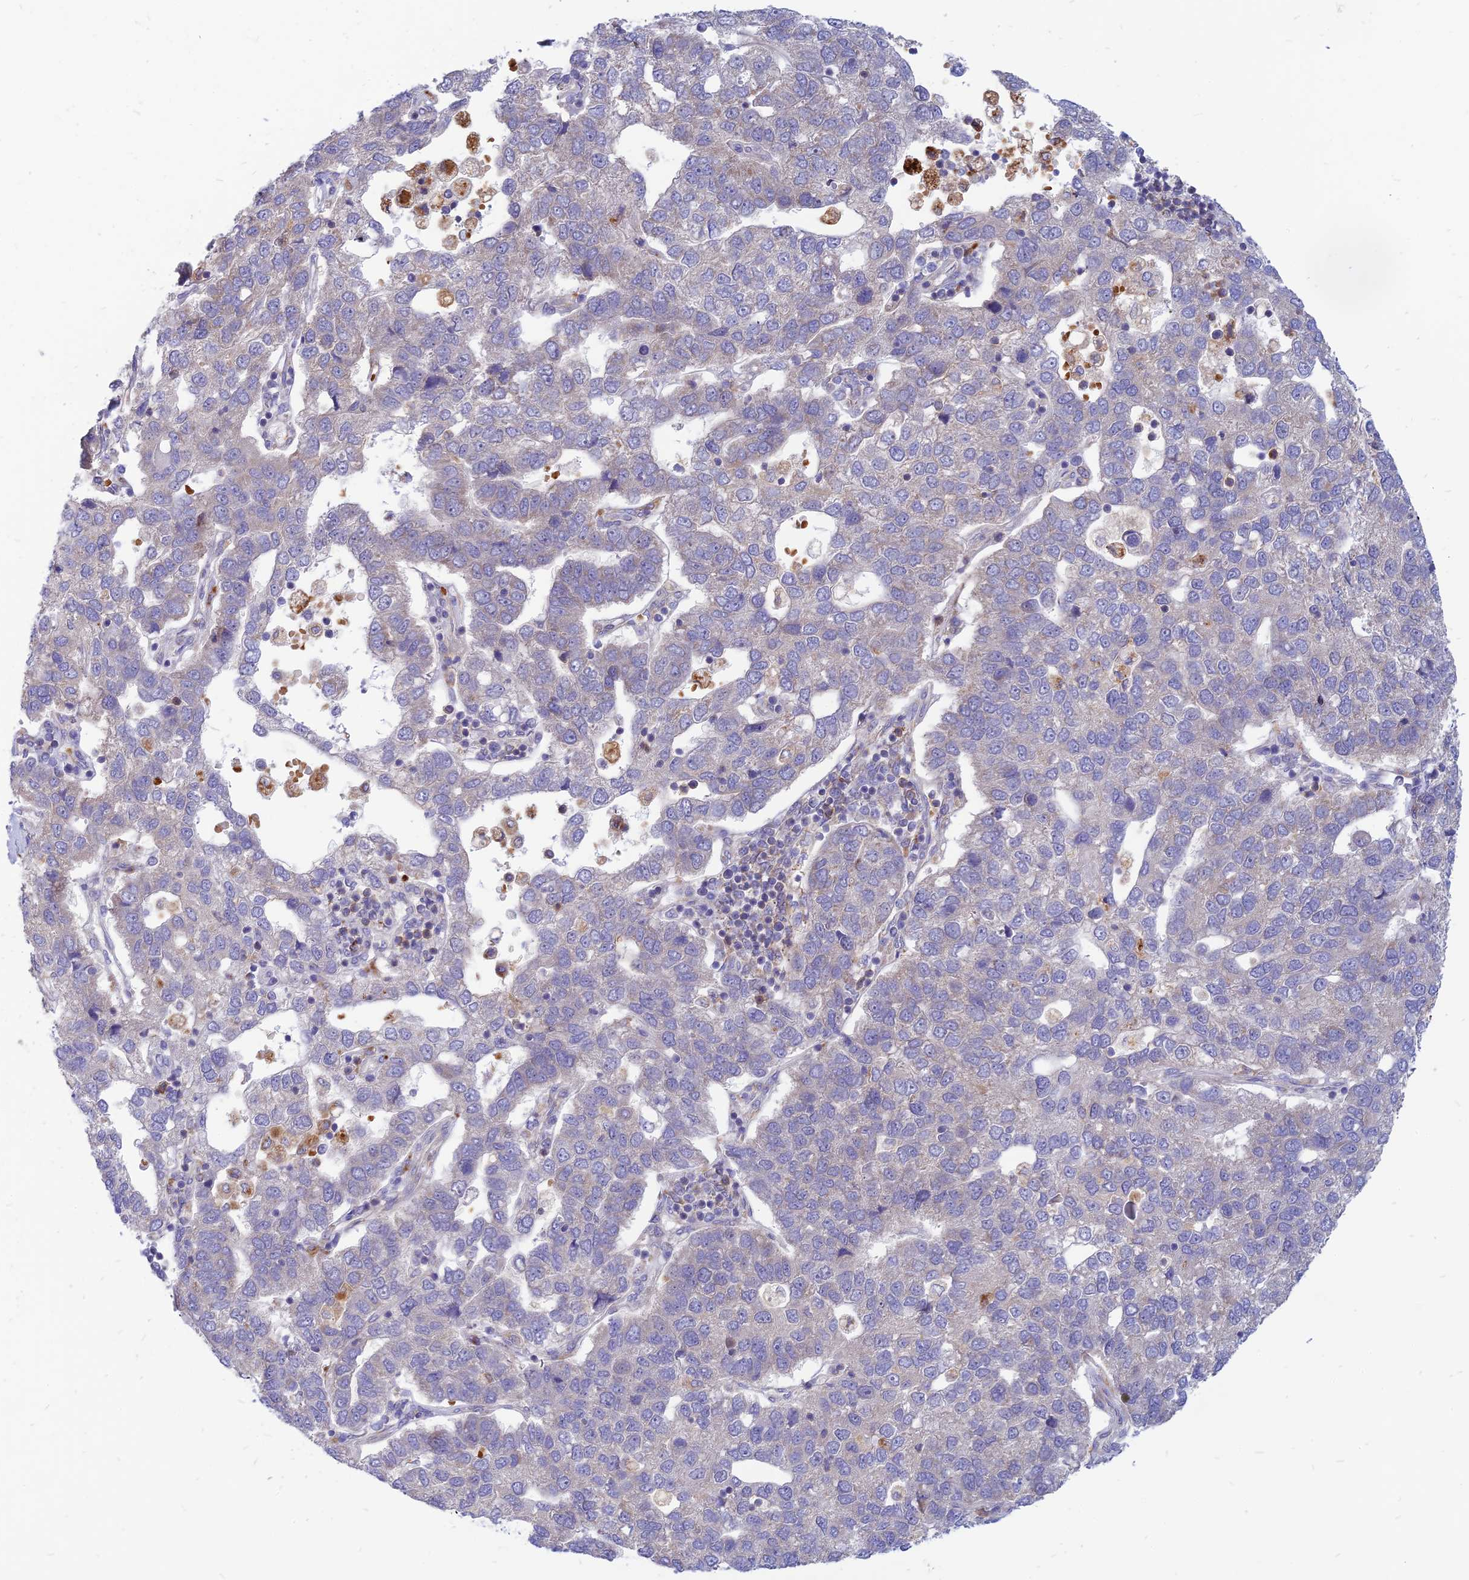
{"staining": {"intensity": "negative", "quantity": "none", "location": "none"}, "tissue": "pancreatic cancer", "cell_type": "Tumor cells", "image_type": "cancer", "snomed": [{"axis": "morphology", "description": "Adenocarcinoma, NOS"}, {"axis": "topography", "description": "Pancreas"}], "caption": "An immunohistochemistry (IHC) image of pancreatic cancer (adenocarcinoma) is shown. There is no staining in tumor cells of pancreatic cancer (adenocarcinoma).", "gene": "PHKA2", "patient": {"sex": "female", "age": 61}}